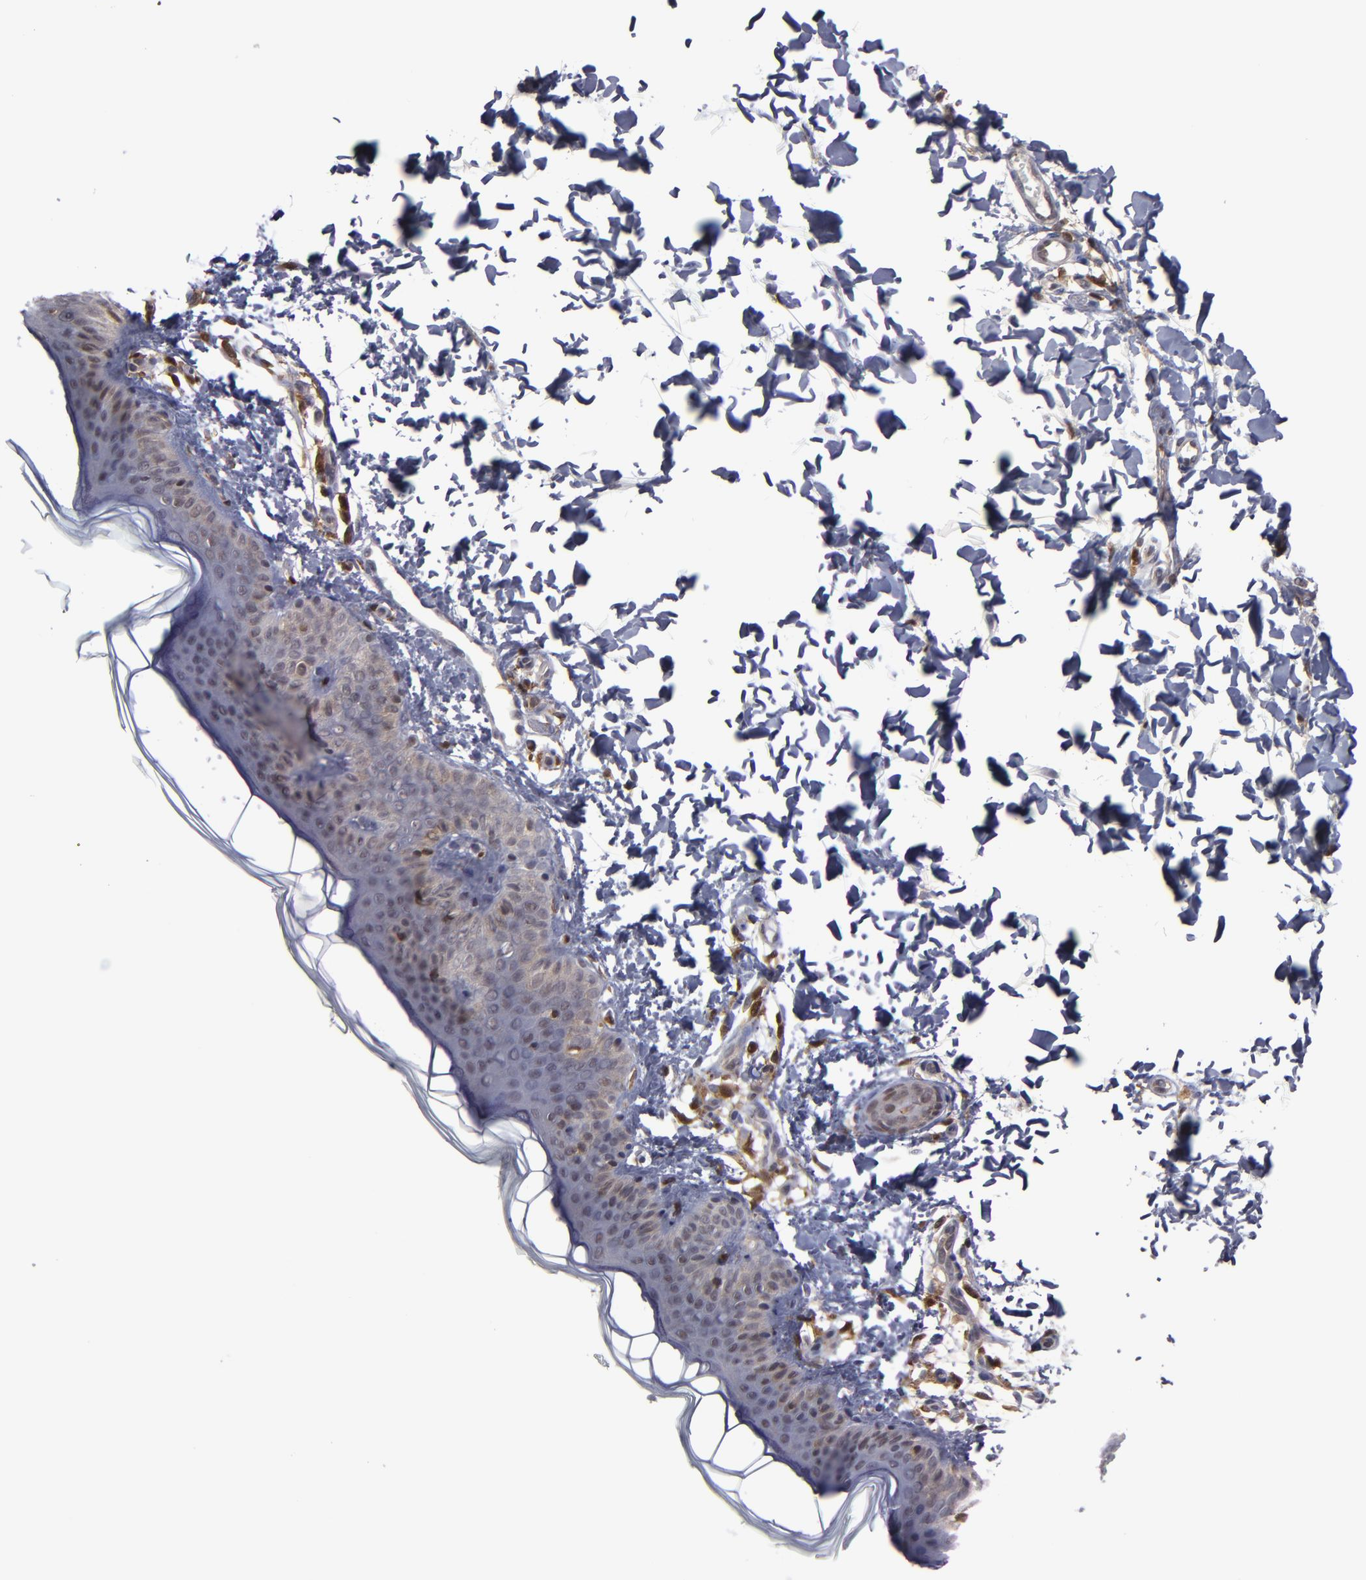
{"staining": {"intensity": "negative", "quantity": "none", "location": "none"}, "tissue": "skin", "cell_type": "Fibroblasts", "image_type": "normal", "snomed": [{"axis": "morphology", "description": "Normal tissue, NOS"}, {"axis": "topography", "description": "Skin"}], "caption": "A high-resolution photomicrograph shows IHC staining of unremarkable skin, which reveals no significant expression in fibroblasts. The staining is performed using DAB (3,3'-diaminobenzidine) brown chromogen with nuclei counter-stained in using hematoxylin.", "gene": "GRB2", "patient": {"sex": "female", "age": 4}}